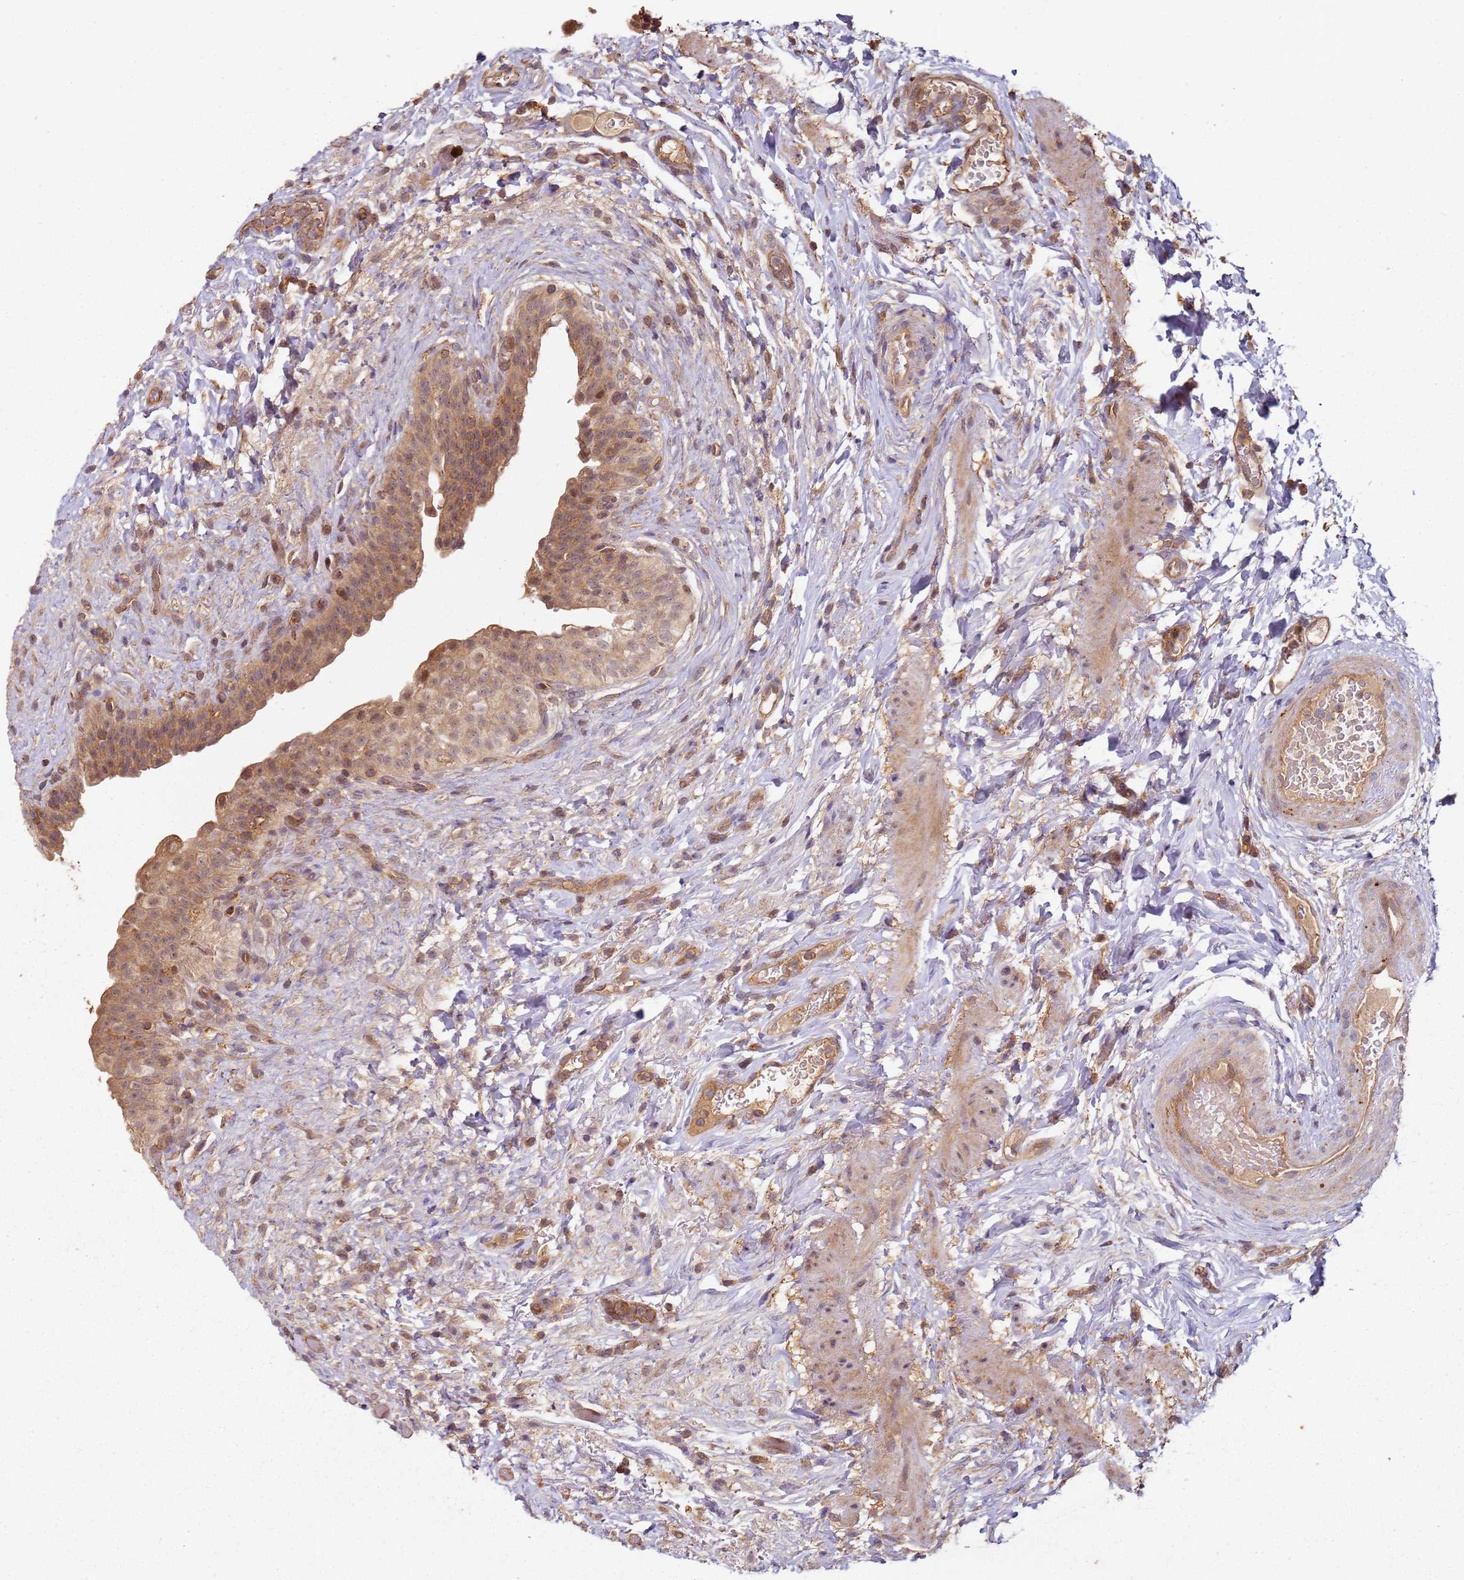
{"staining": {"intensity": "moderate", "quantity": ">75%", "location": "cytoplasmic/membranous"}, "tissue": "urinary bladder", "cell_type": "Urothelial cells", "image_type": "normal", "snomed": [{"axis": "morphology", "description": "Normal tissue, NOS"}, {"axis": "topography", "description": "Urinary bladder"}], "caption": "IHC (DAB (3,3'-diaminobenzidine)) staining of normal human urinary bladder displays moderate cytoplasmic/membranous protein expression in about >75% of urothelial cells. The protein is shown in brown color, while the nuclei are stained blue.", "gene": "SCGB2B2", "patient": {"sex": "male", "age": 69}}